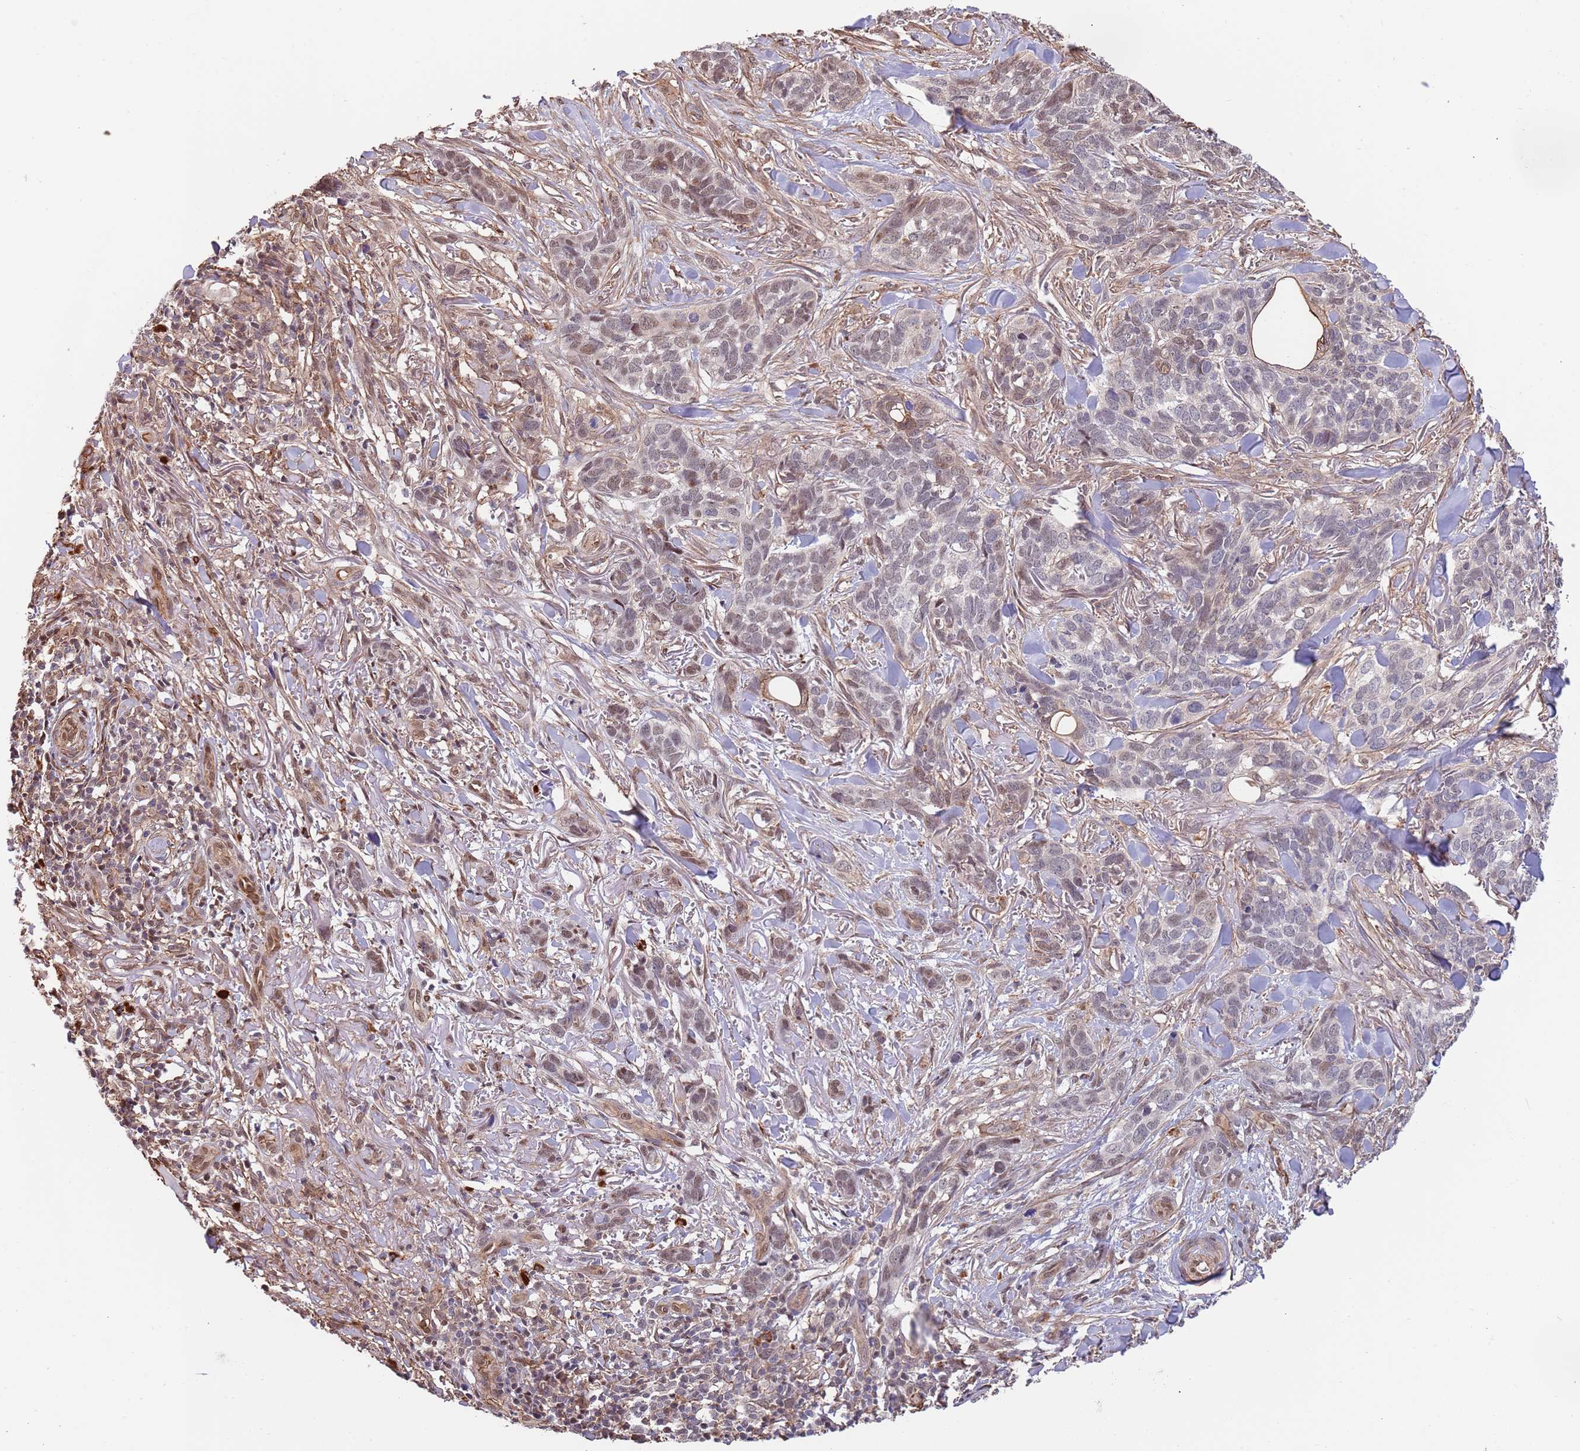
{"staining": {"intensity": "weak", "quantity": "25%-75%", "location": "nuclear"}, "tissue": "skin cancer", "cell_type": "Tumor cells", "image_type": "cancer", "snomed": [{"axis": "morphology", "description": "Basal cell carcinoma"}, {"axis": "topography", "description": "Skin"}], "caption": "This micrograph shows basal cell carcinoma (skin) stained with immunohistochemistry to label a protein in brown. The nuclear of tumor cells show weak positivity for the protein. Nuclei are counter-stained blue.", "gene": "BPNT1", "patient": {"sex": "male", "age": 86}}